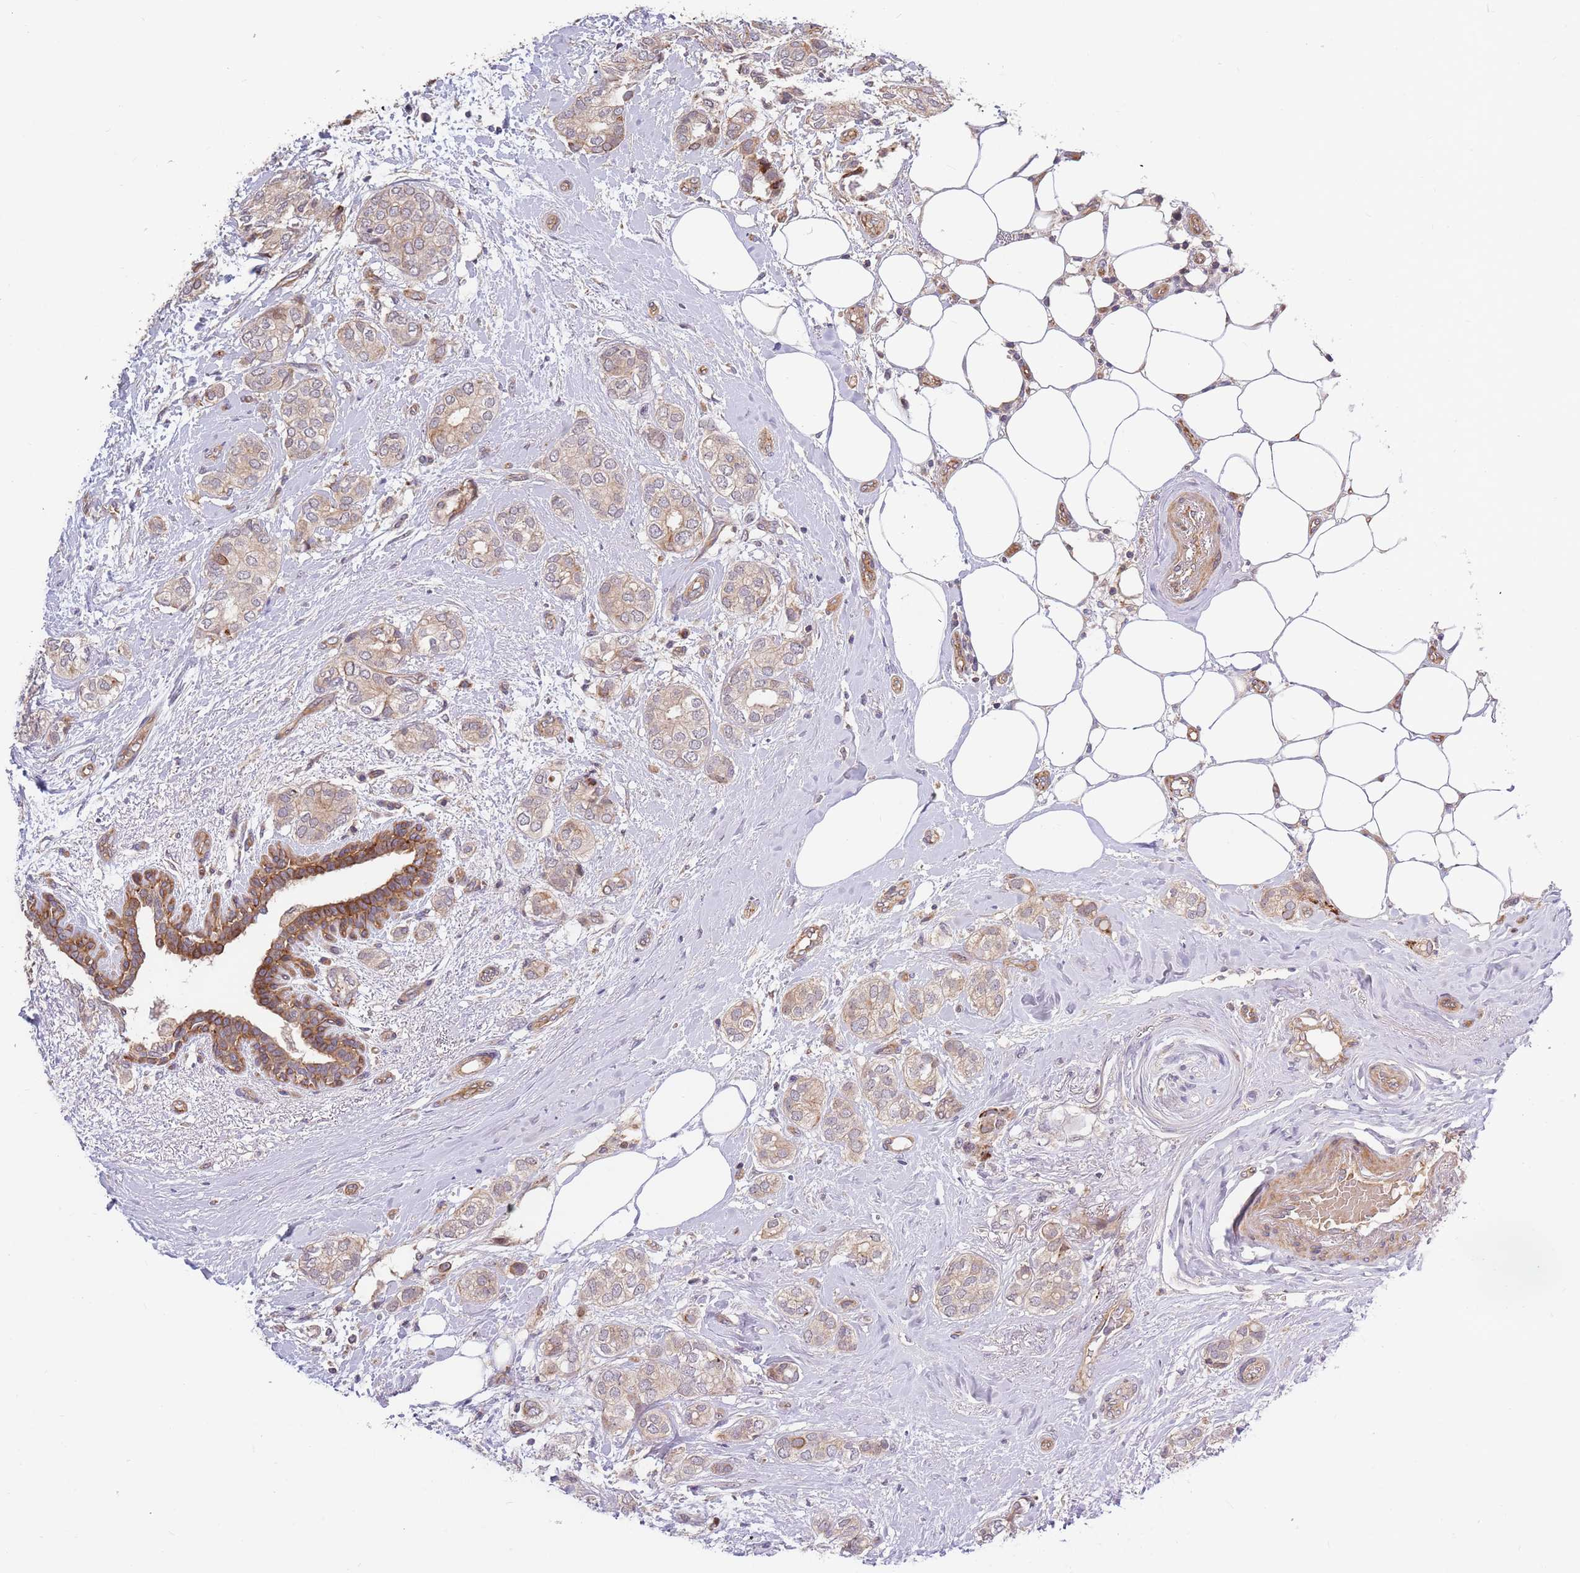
{"staining": {"intensity": "weak", "quantity": "25%-75%", "location": "cytoplasmic/membranous"}, "tissue": "breast cancer", "cell_type": "Tumor cells", "image_type": "cancer", "snomed": [{"axis": "morphology", "description": "Duct carcinoma"}, {"axis": "topography", "description": "Breast"}], "caption": "Human breast cancer (infiltrating ductal carcinoma) stained with a protein marker demonstrates weak staining in tumor cells.", "gene": "HAUS3", "patient": {"sex": "female", "age": 73}}